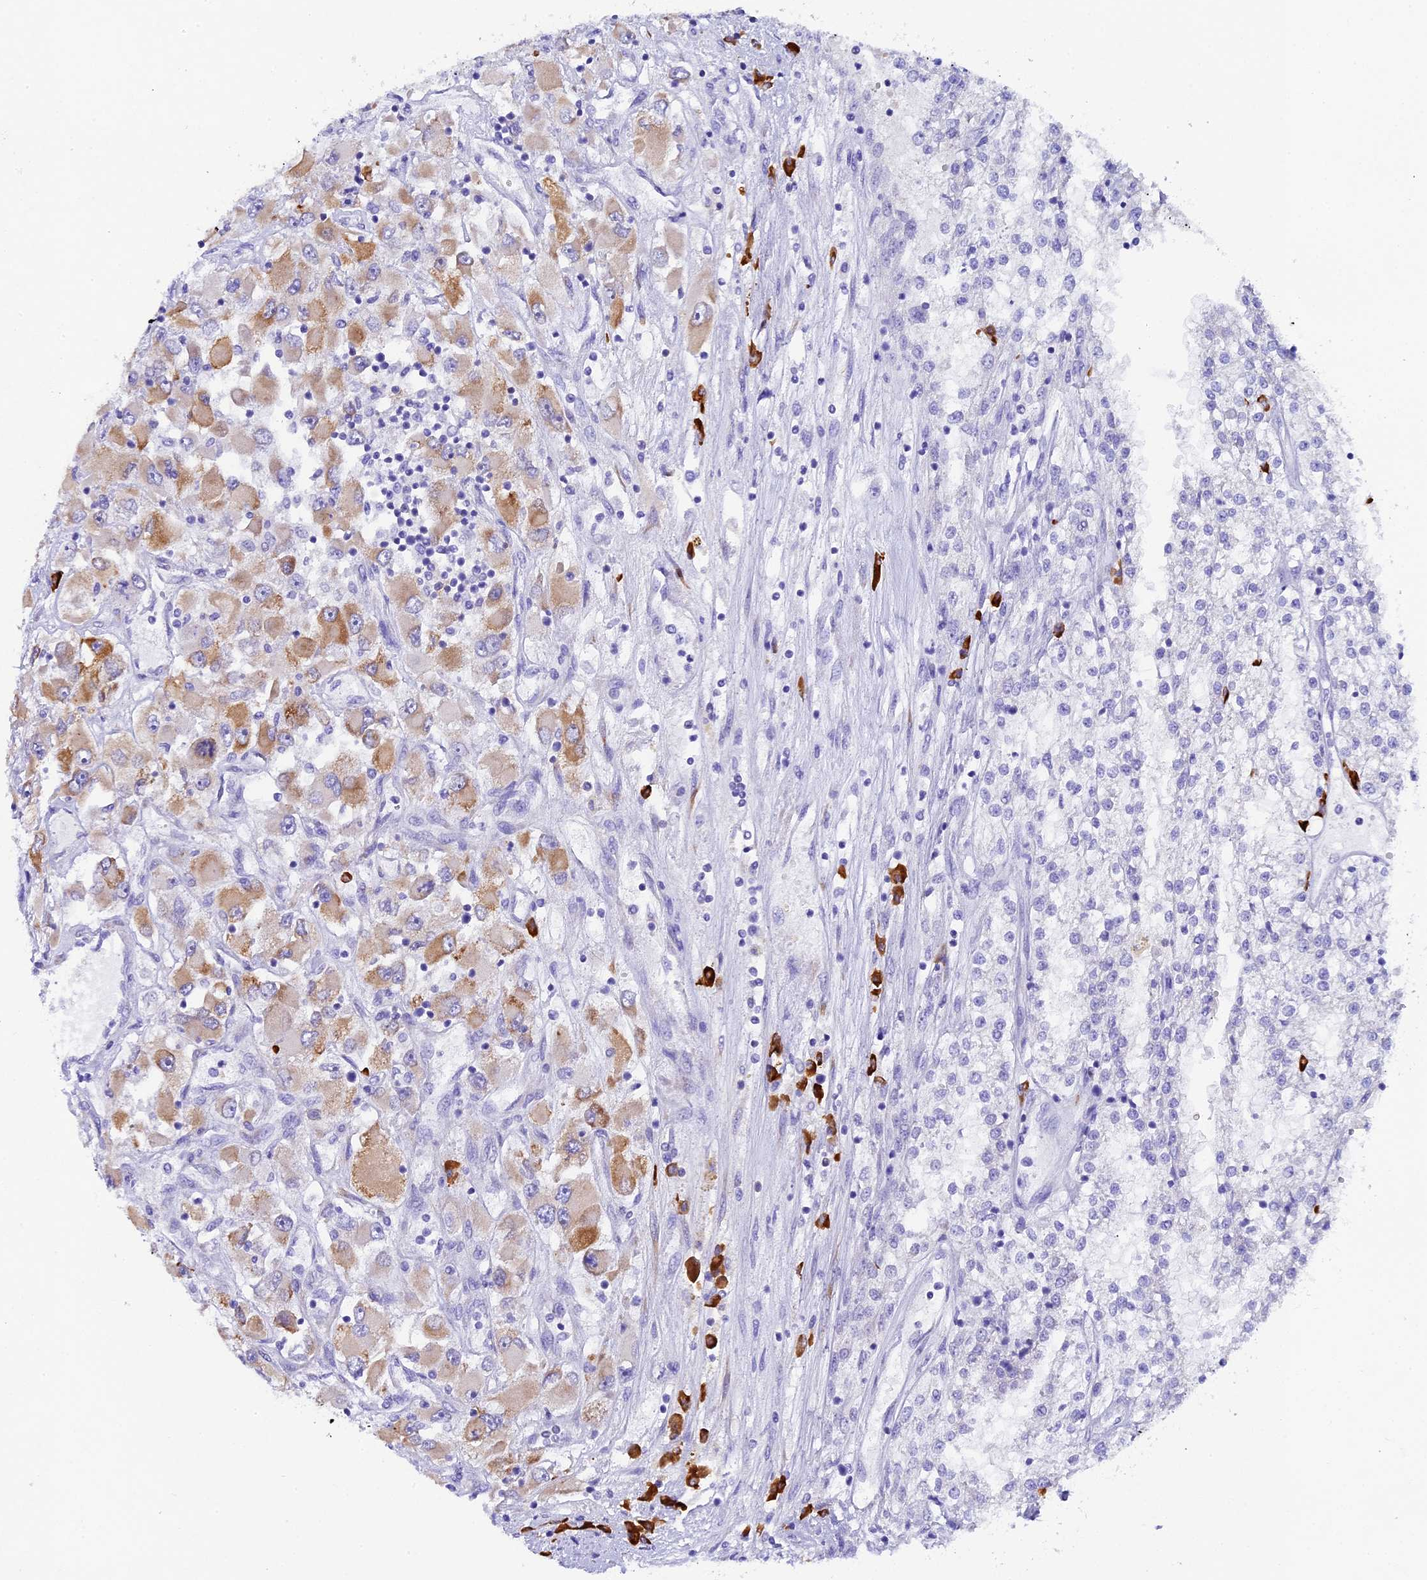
{"staining": {"intensity": "moderate", "quantity": "25%-75%", "location": "cytoplasmic/membranous"}, "tissue": "renal cancer", "cell_type": "Tumor cells", "image_type": "cancer", "snomed": [{"axis": "morphology", "description": "Adenocarcinoma, NOS"}, {"axis": "topography", "description": "Kidney"}], "caption": "Immunohistochemistry (IHC) of human renal cancer (adenocarcinoma) shows medium levels of moderate cytoplasmic/membranous staining in approximately 25%-75% of tumor cells.", "gene": "FKBP11", "patient": {"sex": "female", "age": 52}}